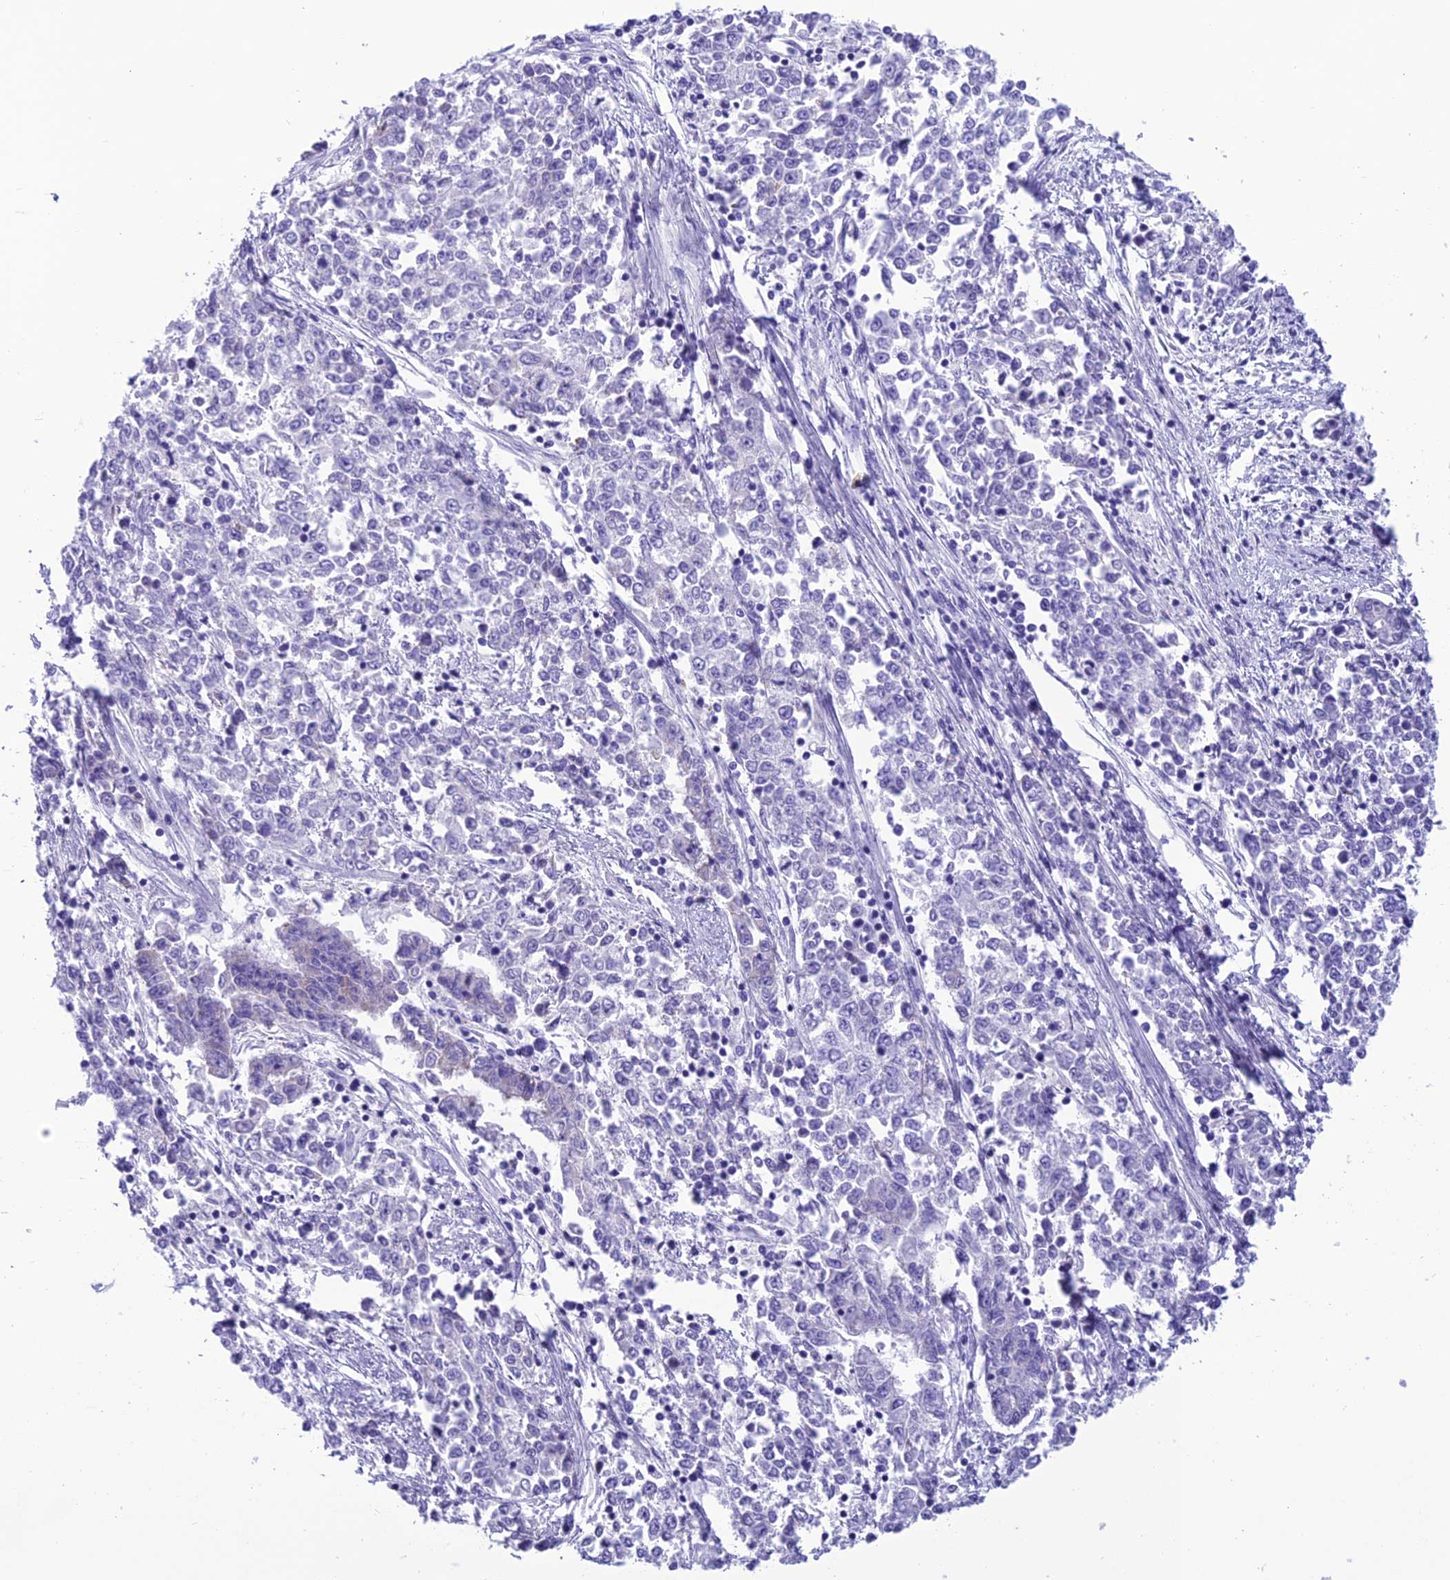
{"staining": {"intensity": "negative", "quantity": "none", "location": "none"}, "tissue": "endometrial cancer", "cell_type": "Tumor cells", "image_type": "cancer", "snomed": [{"axis": "morphology", "description": "Adenocarcinoma, NOS"}, {"axis": "topography", "description": "Endometrium"}], "caption": "Immunohistochemistry (IHC) micrograph of human endometrial cancer (adenocarcinoma) stained for a protein (brown), which exhibits no staining in tumor cells.", "gene": "TRAM1L1", "patient": {"sex": "female", "age": 50}}